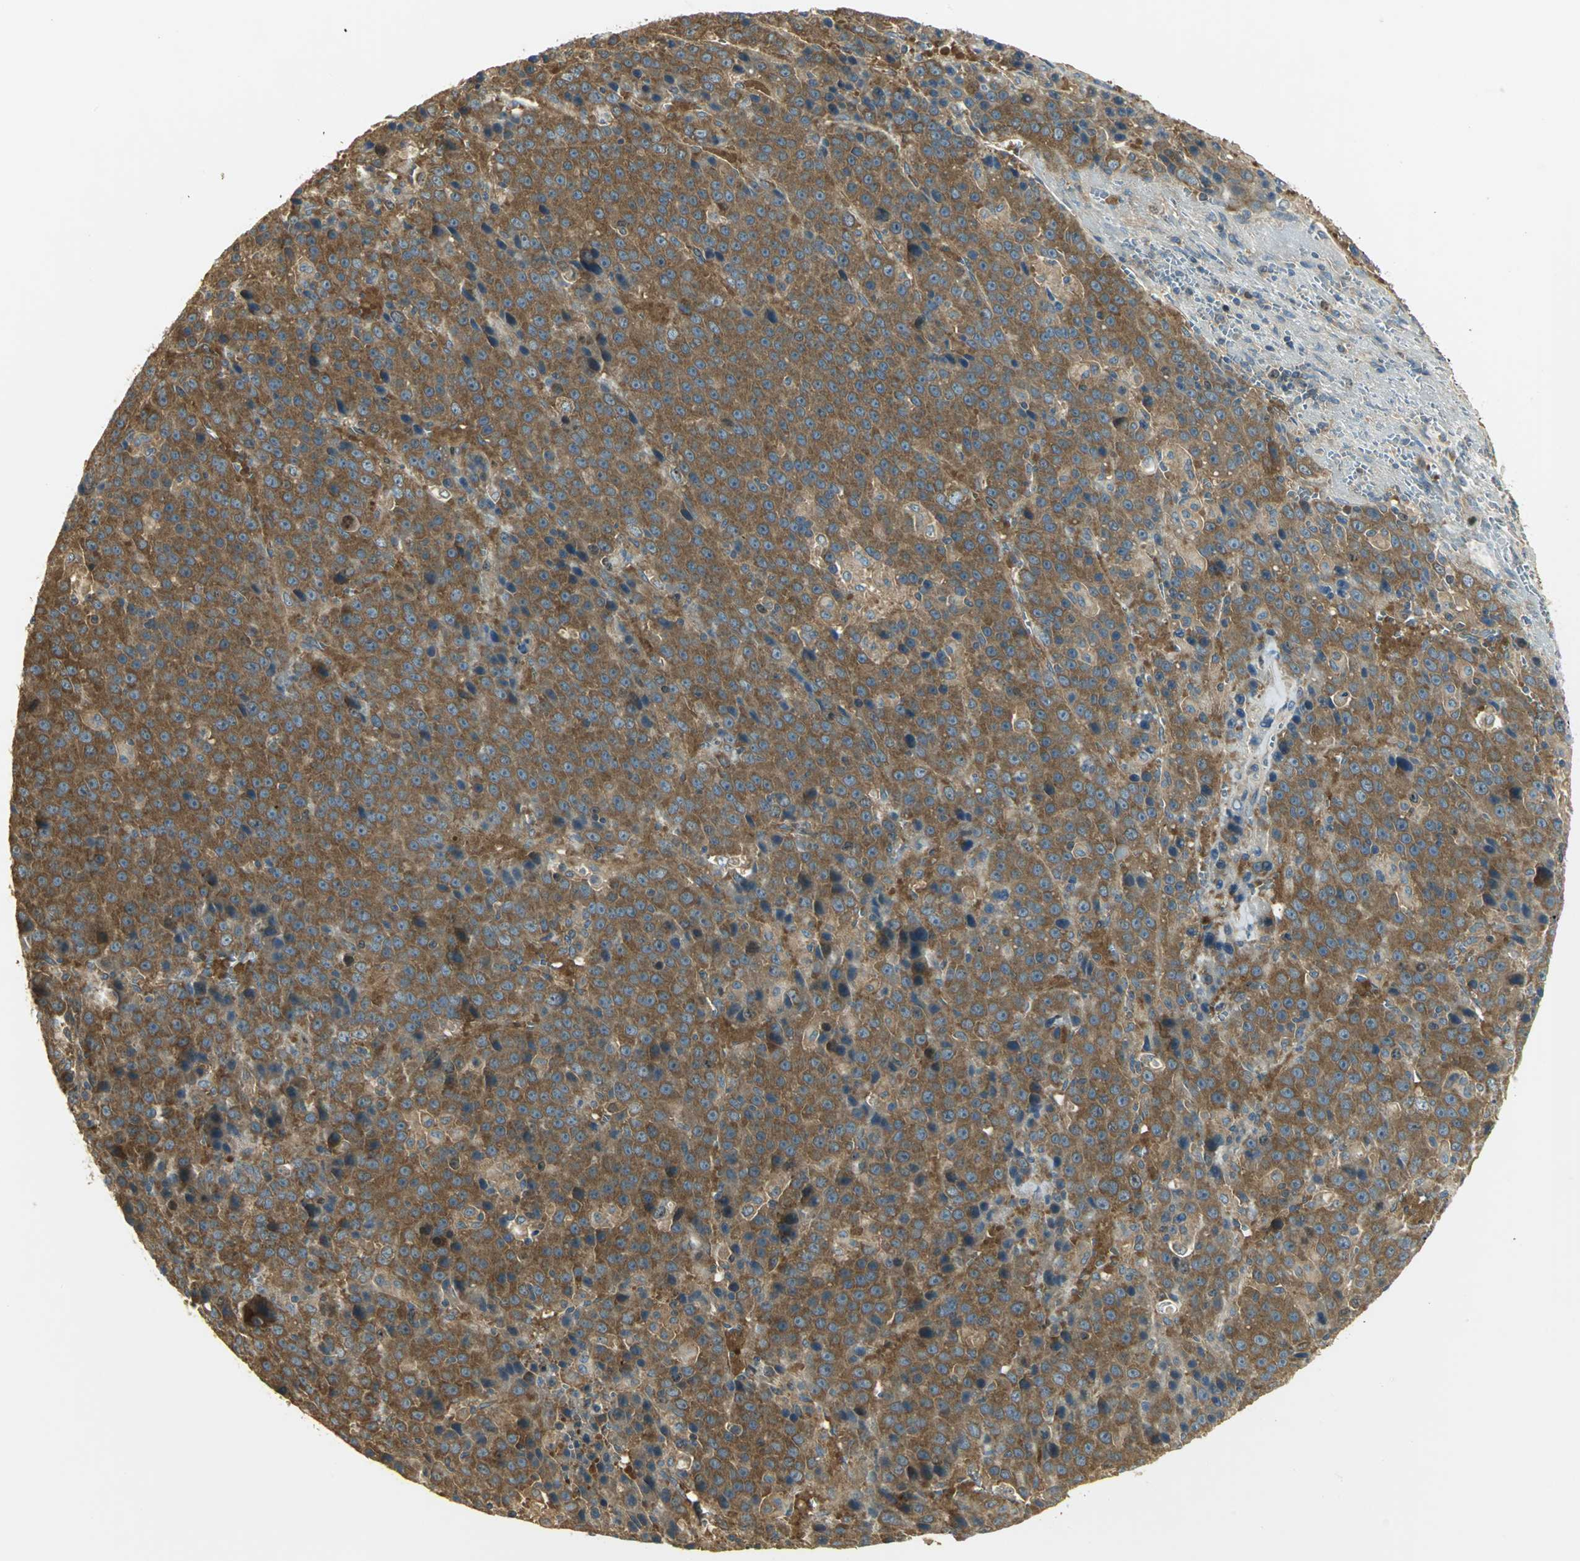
{"staining": {"intensity": "strong", "quantity": ">75%", "location": "cytoplasmic/membranous"}, "tissue": "liver cancer", "cell_type": "Tumor cells", "image_type": "cancer", "snomed": [{"axis": "morphology", "description": "Carcinoma, Hepatocellular, NOS"}, {"axis": "topography", "description": "Liver"}], "caption": "Human liver cancer (hepatocellular carcinoma) stained with a brown dye reveals strong cytoplasmic/membranous positive expression in approximately >75% of tumor cells.", "gene": "RARS1", "patient": {"sex": "female", "age": 53}}